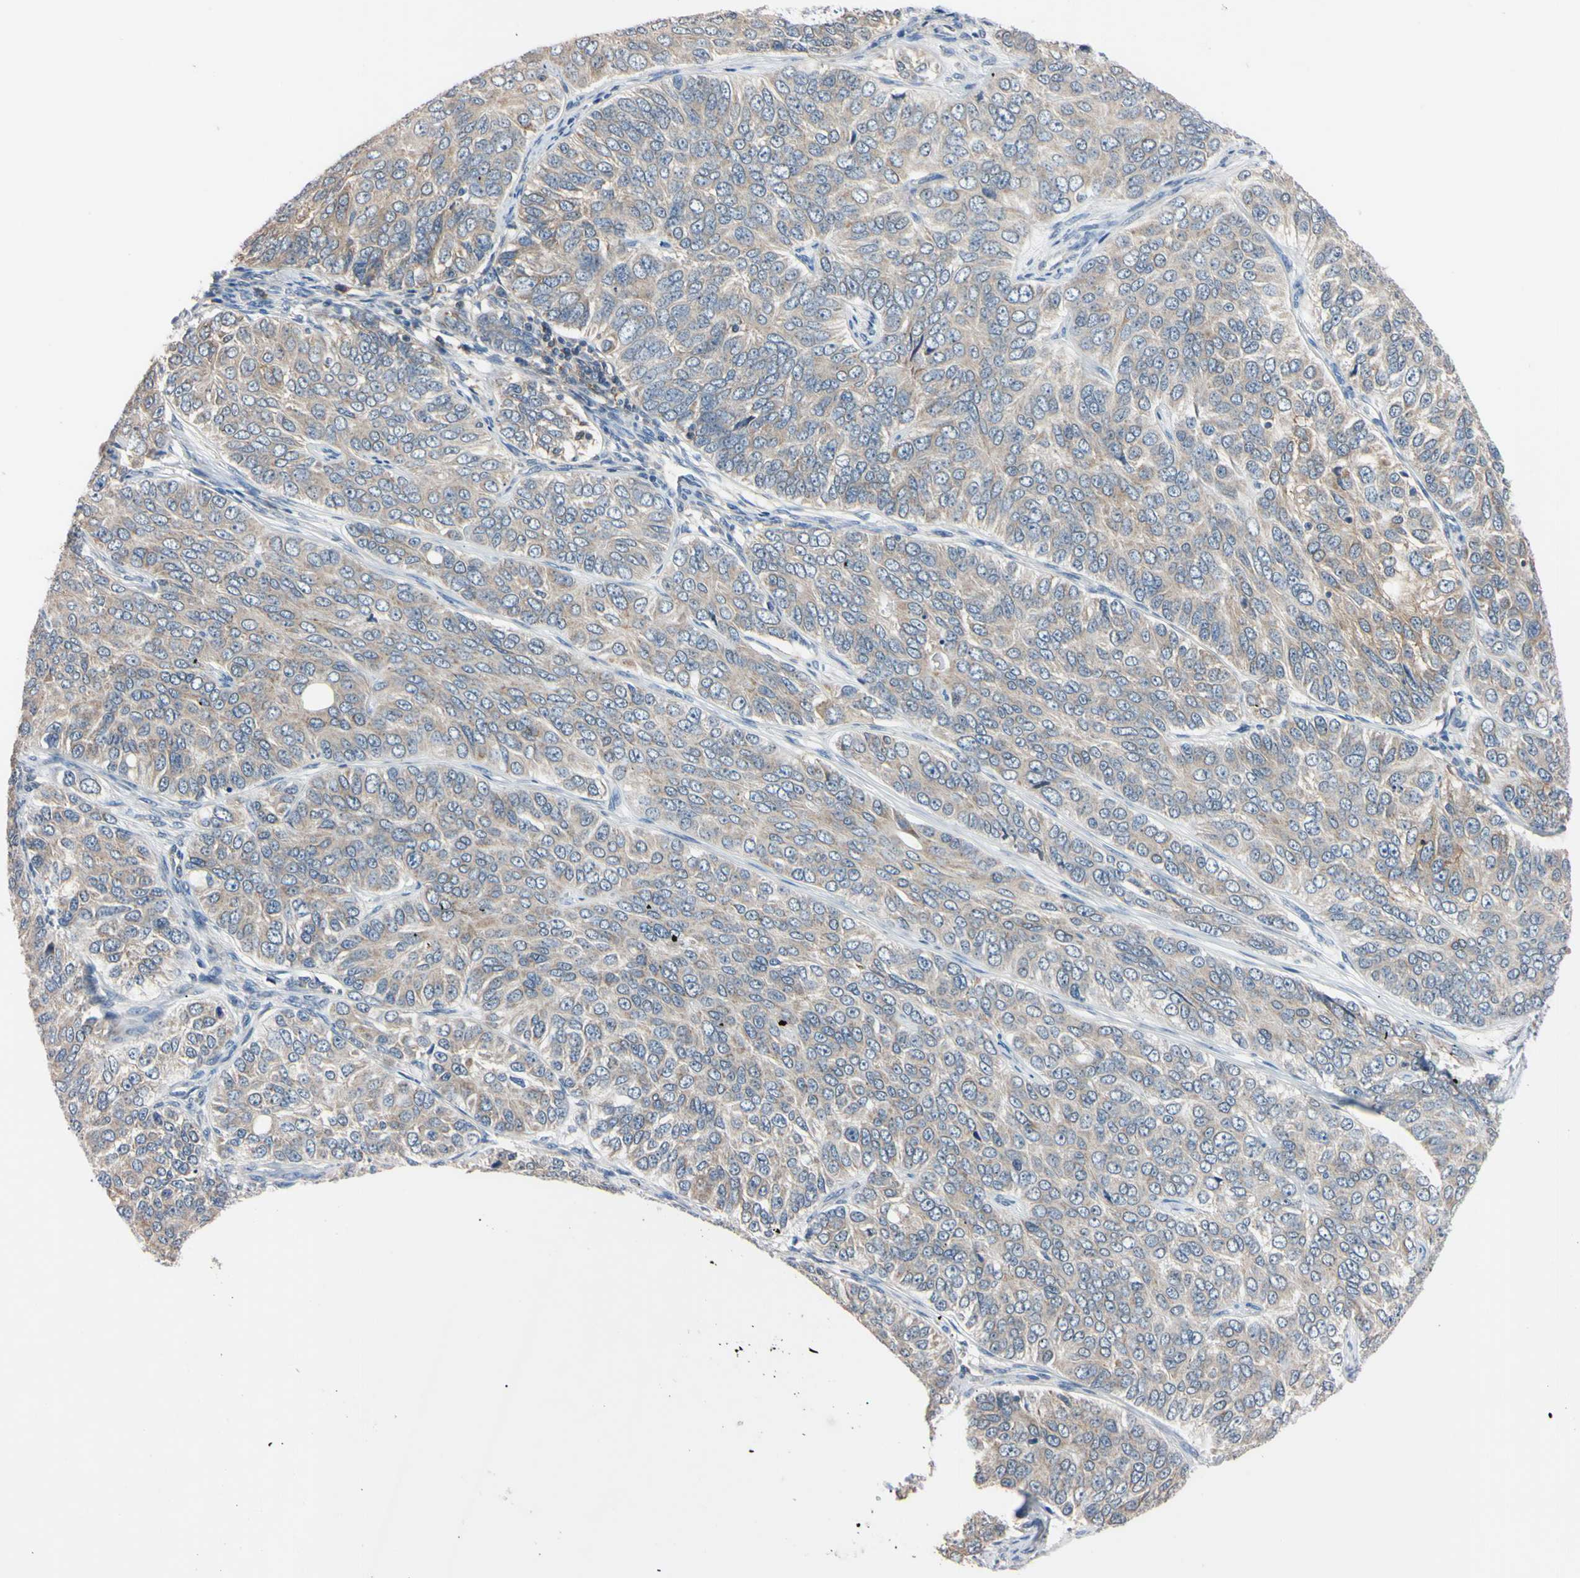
{"staining": {"intensity": "weak", "quantity": ">75%", "location": "cytoplasmic/membranous"}, "tissue": "ovarian cancer", "cell_type": "Tumor cells", "image_type": "cancer", "snomed": [{"axis": "morphology", "description": "Carcinoma, endometroid"}, {"axis": "topography", "description": "Ovary"}], "caption": "Protein staining of ovarian cancer (endometroid carcinoma) tissue displays weak cytoplasmic/membranous expression in about >75% of tumor cells.", "gene": "PNKD", "patient": {"sex": "female", "age": 51}}